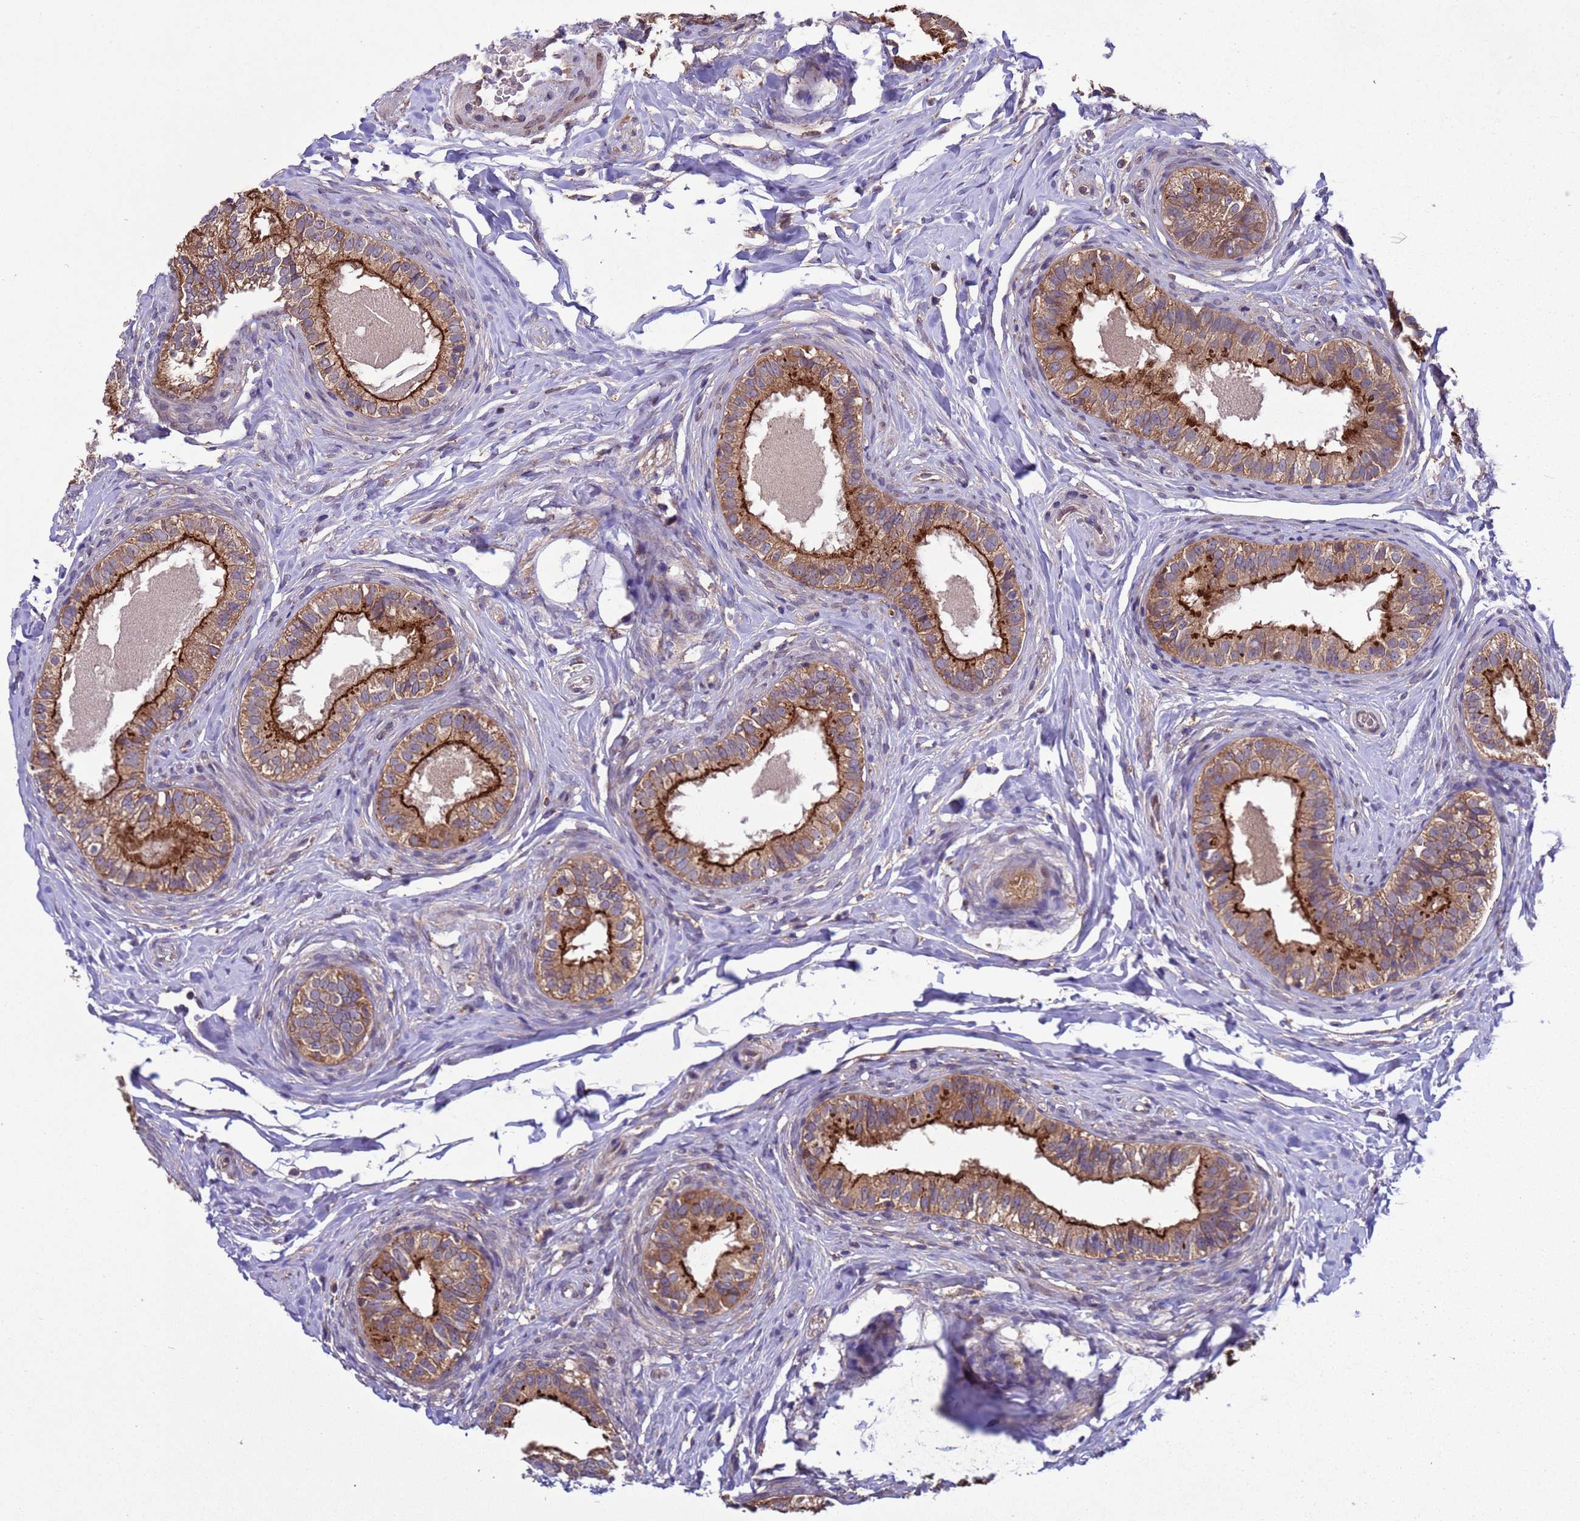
{"staining": {"intensity": "strong", "quantity": "25%-75%", "location": "cytoplasmic/membranous"}, "tissue": "epididymis", "cell_type": "Glandular cells", "image_type": "normal", "snomed": [{"axis": "morphology", "description": "Normal tissue, NOS"}, {"axis": "topography", "description": "Epididymis"}], "caption": "Immunohistochemical staining of normal epididymis displays high levels of strong cytoplasmic/membranous positivity in about 25%-75% of glandular cells. Ihc stains the protein in brown and the nuclei are stained blue.", "gene": "ARHGAP12", "patient": {"sex": "male", "age": 49}}